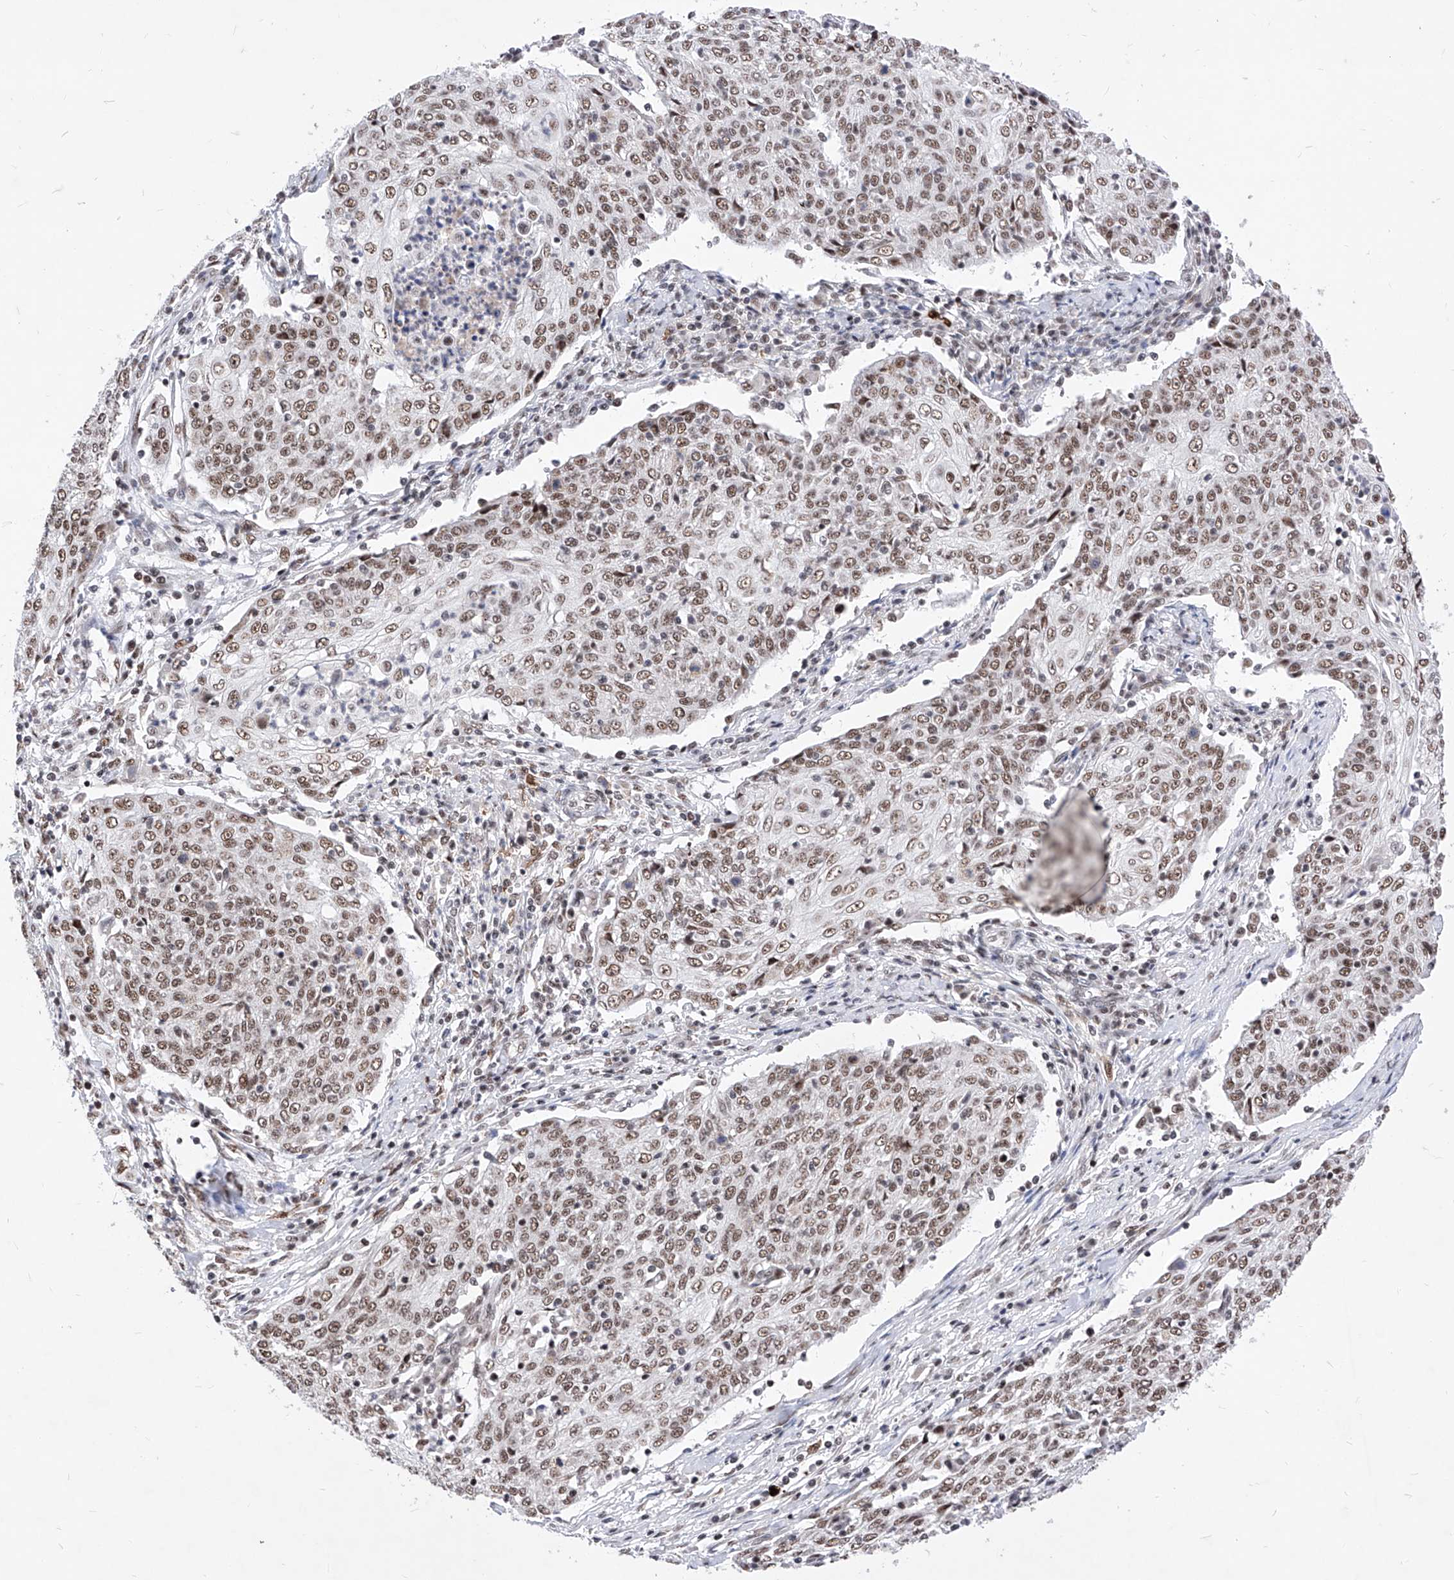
{"staining": {"intensity": "moderate", "quantity": ">75%", "location": "nuclear"}, "tissue": "cervical cancer", "cell_type": "Tumor cells", "image_type": "cancer", "snomed": [{"axis": "morphology", "description": "Squamous cell carcinoma, NOS"}, {"axis": "topography", "description": "Cervix"}], "caption": "Protein expression analysis of squamous cell carcinoma (cervical) demonstrates moderate nuclear positivity in about >75% of tumor cells.", "gene": "PHF5A", "patient": {"sex": "female", "age": 48}}